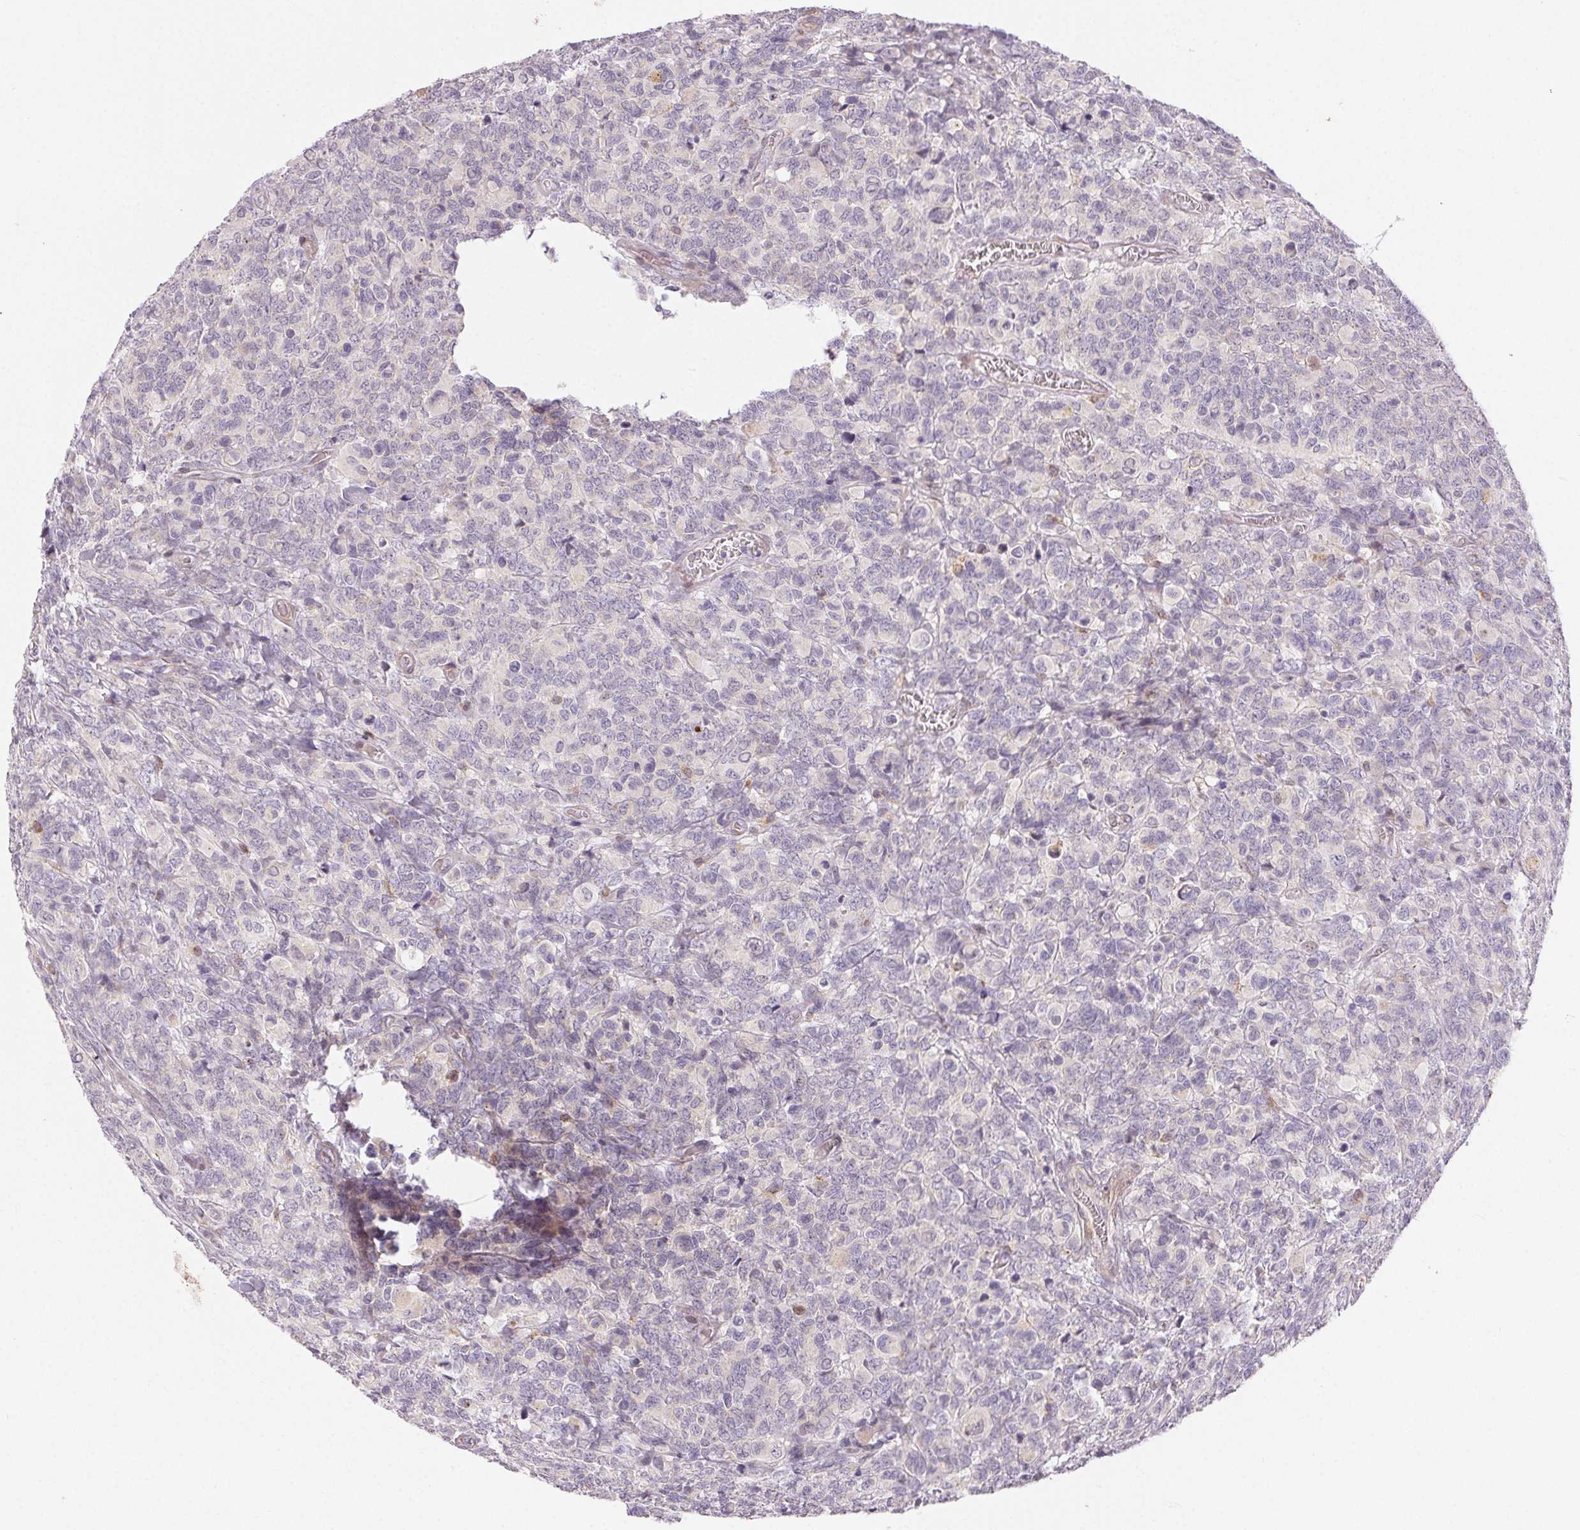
{"staining": {"intensity": "negative", "quantity": "none", "location": "none"}, "tissue": "glioma", "cell_type": "Tumor cells", "image_type": "cancer", "snomed": [{"axis": "morphology", "description": "Glioma, malignant, High grade"}, {"axis": "topography", "description": "Brain"}], "caption": "Glioma was stained to show a protein in brown. There is no significant positivity in tumor cells.", "gene": "RPGRIP1", "patient": {"sex": "male", "age": 39}}